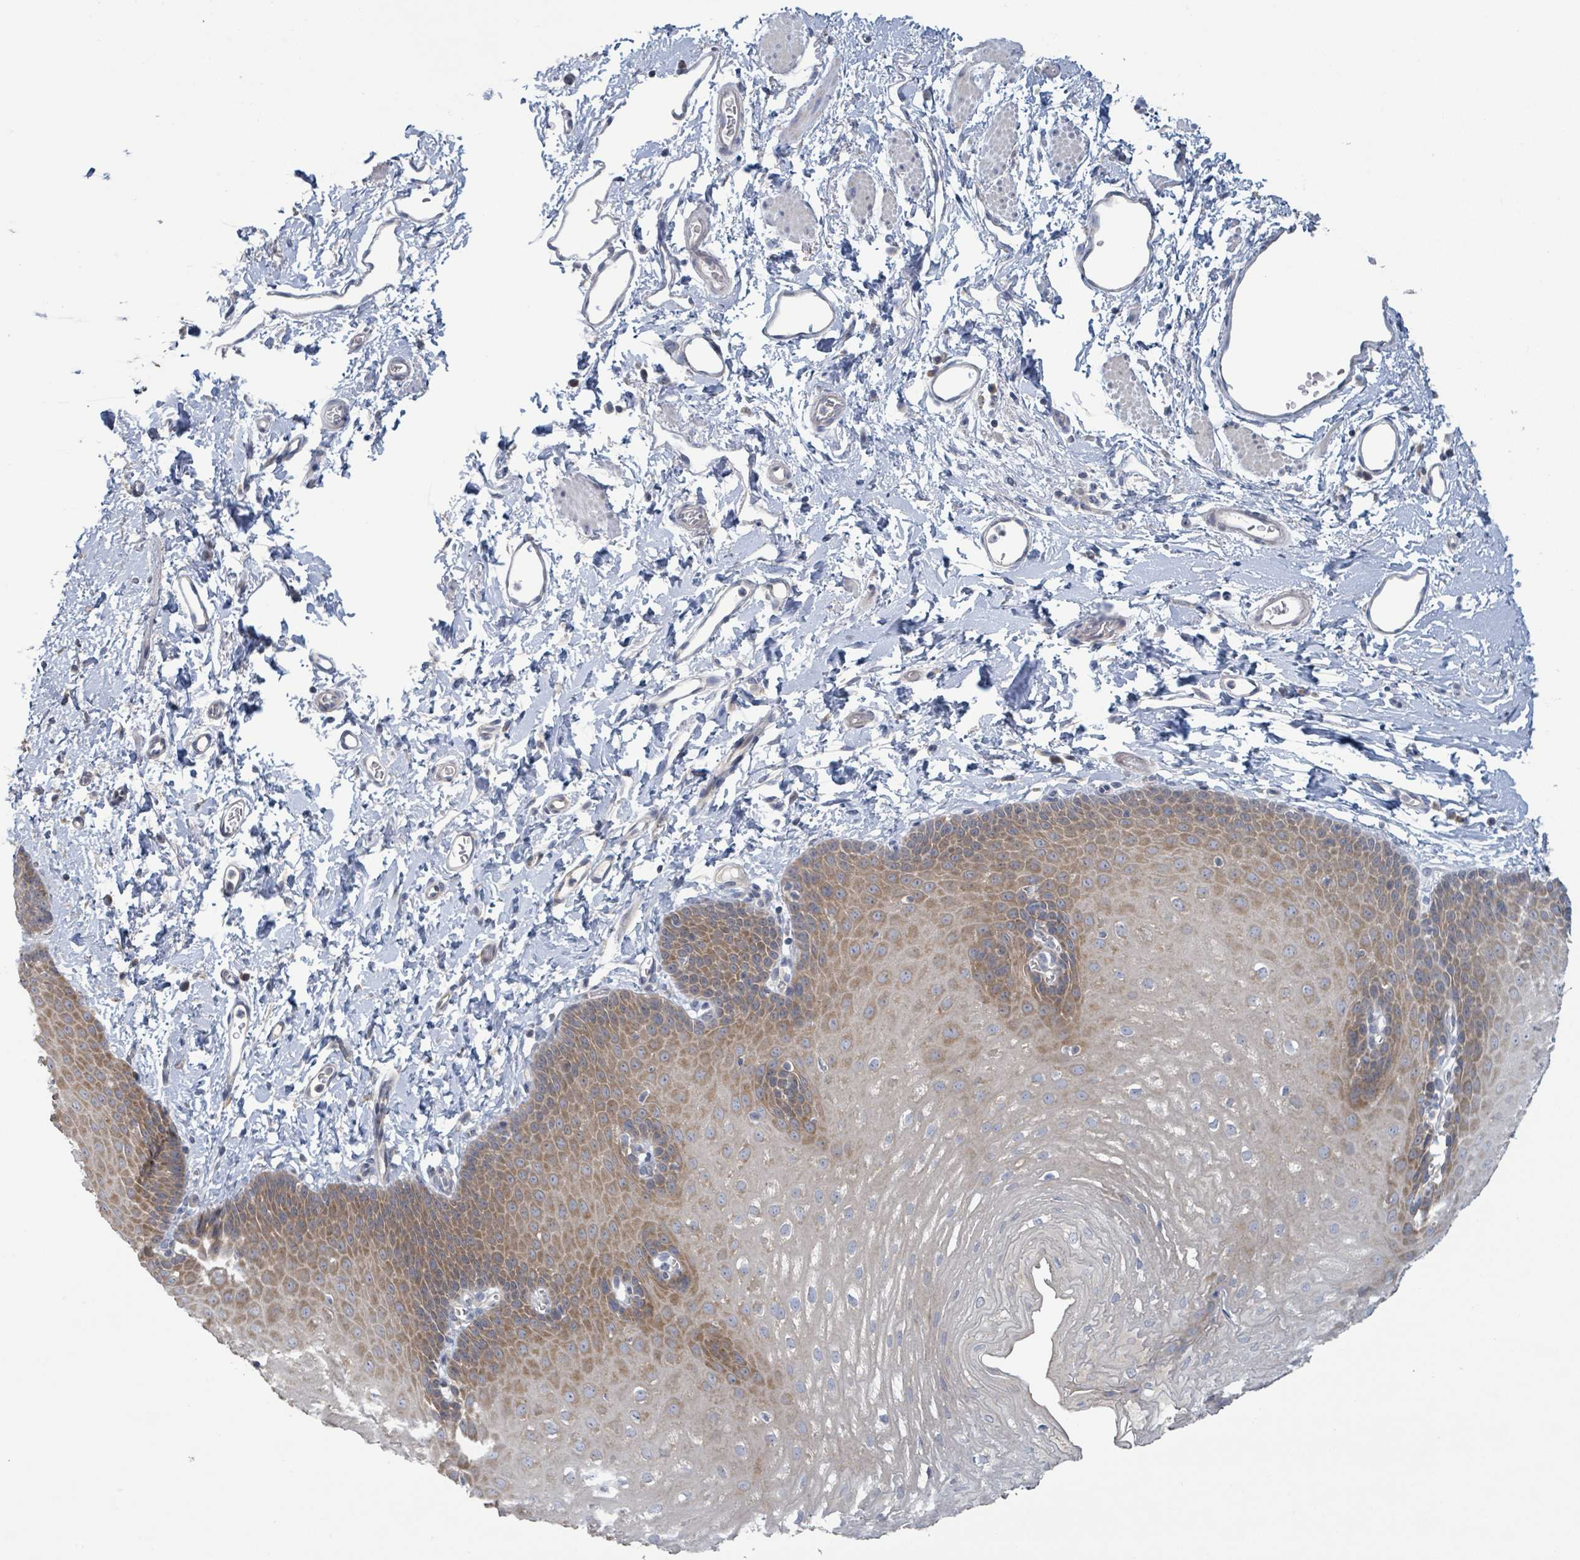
{"staining": {"intensity": "moderate", "quantity": "25%-75%", "location": "cytoplasmic/membranous"}, "tissue": "esophagus", "cell_type": "Squamous epithelial cells", "image_type": "normal", "snomed": [{"axis": "morphology", "description": "Normal tissue, NOS"}, {"axis": "topography", "description": "Esophagus"}], "caption": "IHC histopathology image of benign human esophagus stained for a protein (brown), which reveals medium levels of moderate cytoplasmic/membranous staining in approximately 25%-75% of squamous epithelial cells.", "gene": "RPL32", "patient": {"sex": "male", "age": 70}}